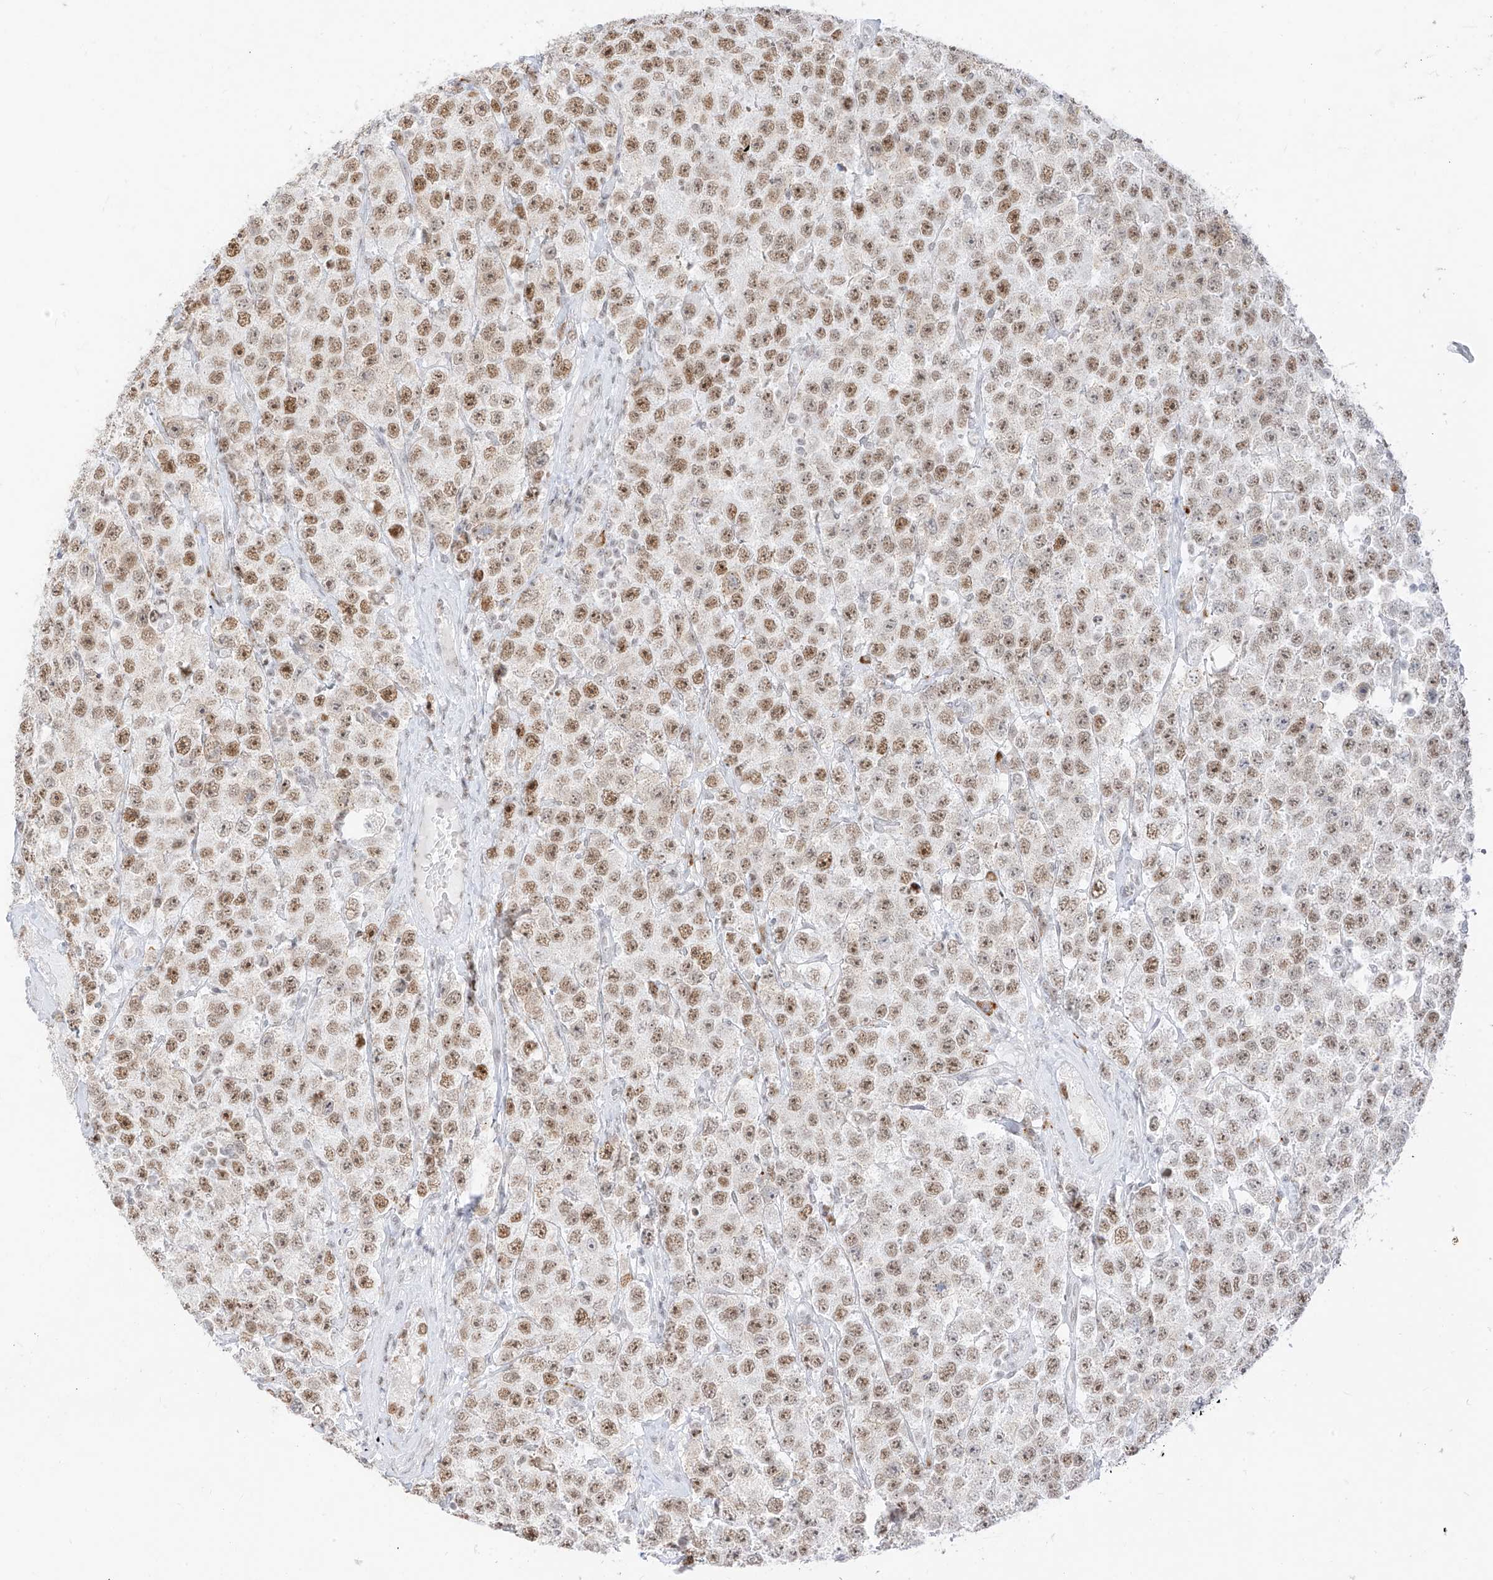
{"staining": {"intensity": "moderate", "quantity": ">75%", "location": "nuclear"}, "tissue": "testis cancer", "cell_type": "Tumor cells", "image_type": "cancer", "snomed": [{"axis": "morphology", "description": "Seminoma, NOS"}, {"axis": "topography", "description": "Testis"}], "caption": "Protein analysis of testis cancer (seminoma) tissue exhibits moderate nuclear positivity in about >75% of tumor cells.", "gene": "SUPT5H", "patient": {"sex": "male", "age": 28}}